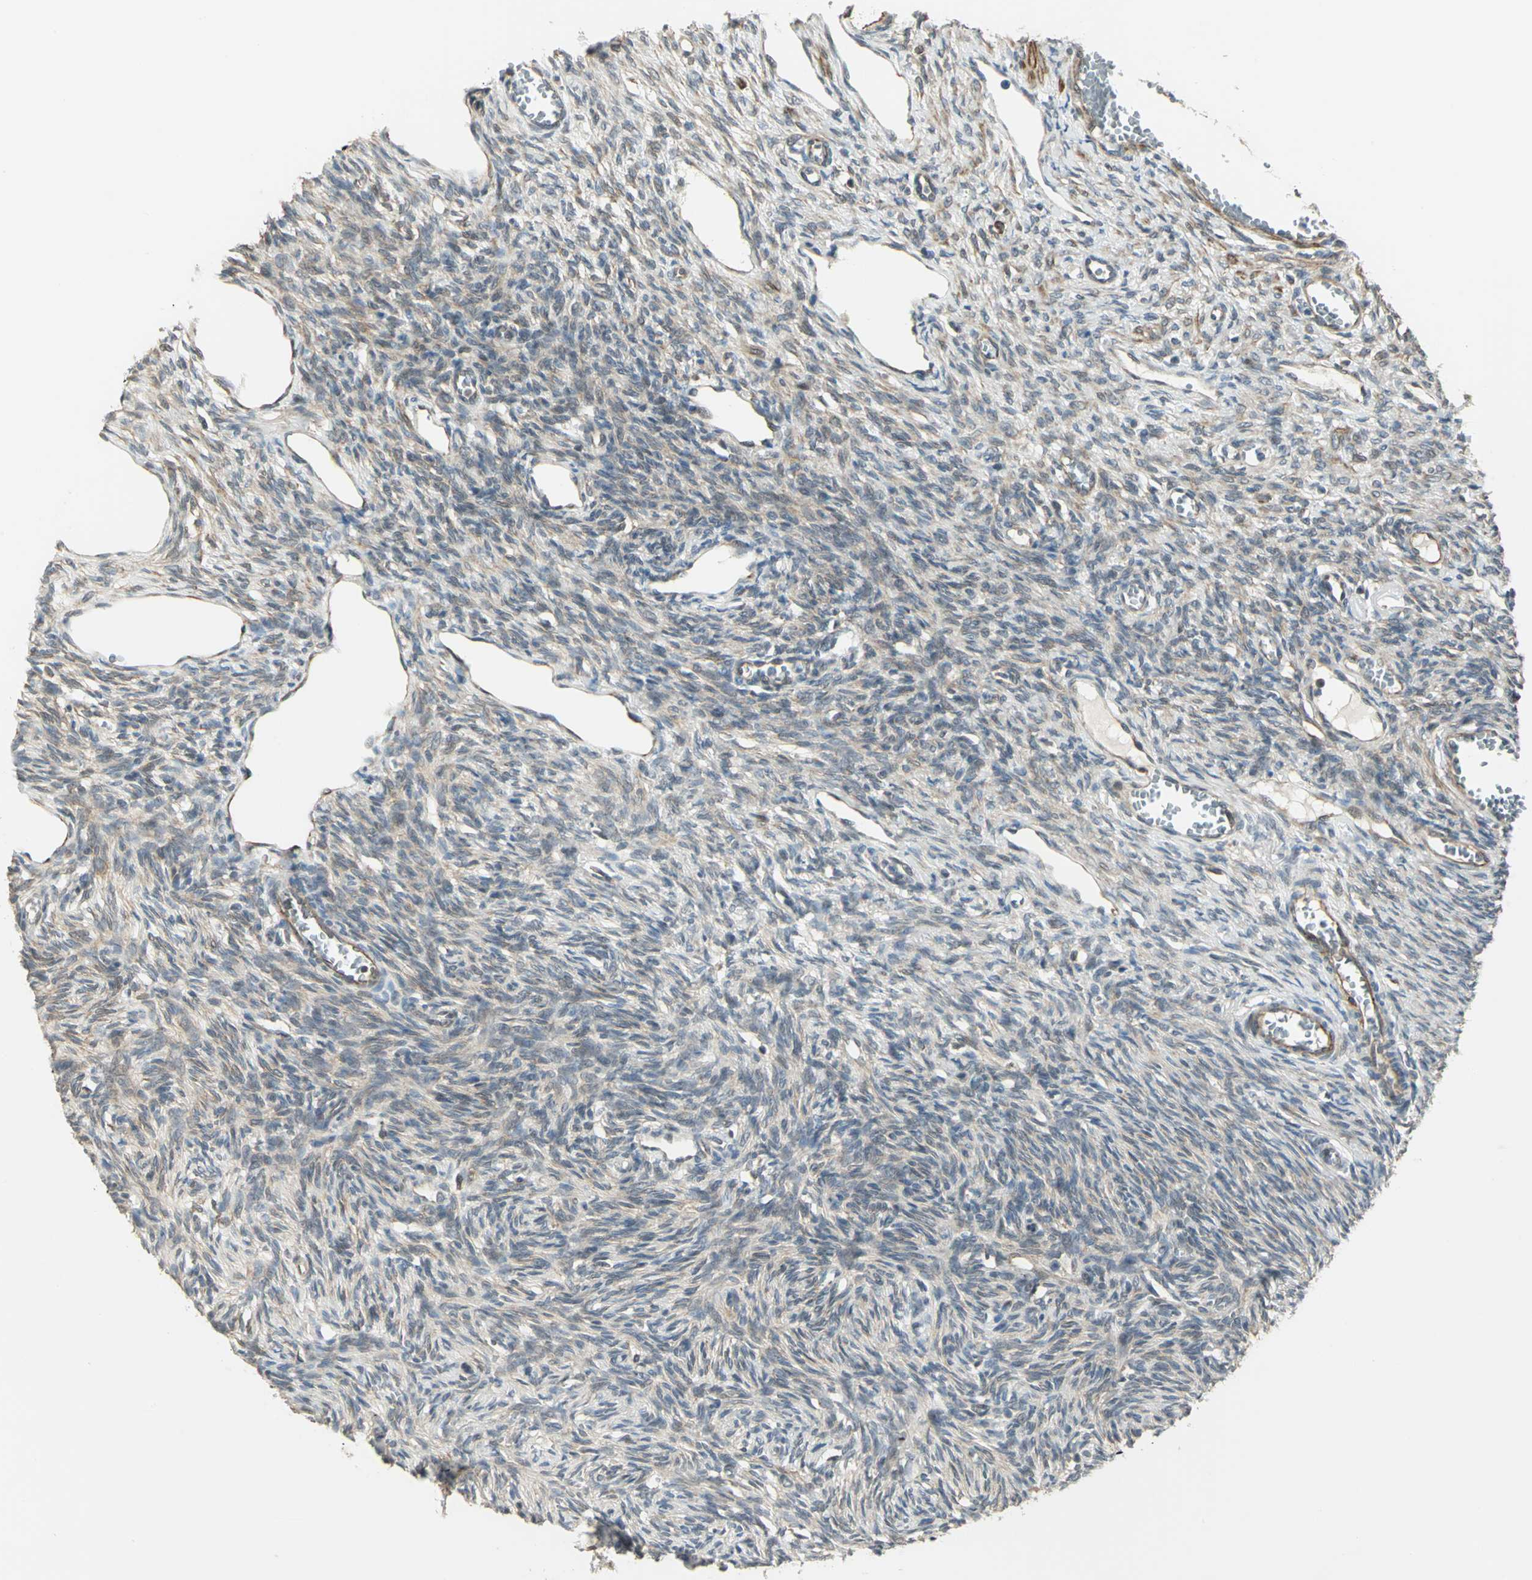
{"staining": {"intensity": "weak", "quantity": "25%-75%", "location": "cytoplasmic/membranous"}, "tissue": "ovary", "cell_type": "Ovarian stroma cells", "image_type": "normal", "snomed": [{"axis": "morphology", "description": "Normal tissue, NOS"}, {"axis": "topography", "description": "Ovary"}], "caption": "This micrograph demonstrates immunohistochemistry (IHC) staining of normal ovary, with low weak cytoplasmic/membranous staining in approximately 25%-75% of ovarian stroma cells.", "gene": "PLAGL2", "patient": {"sex": "female", "age": 33}}